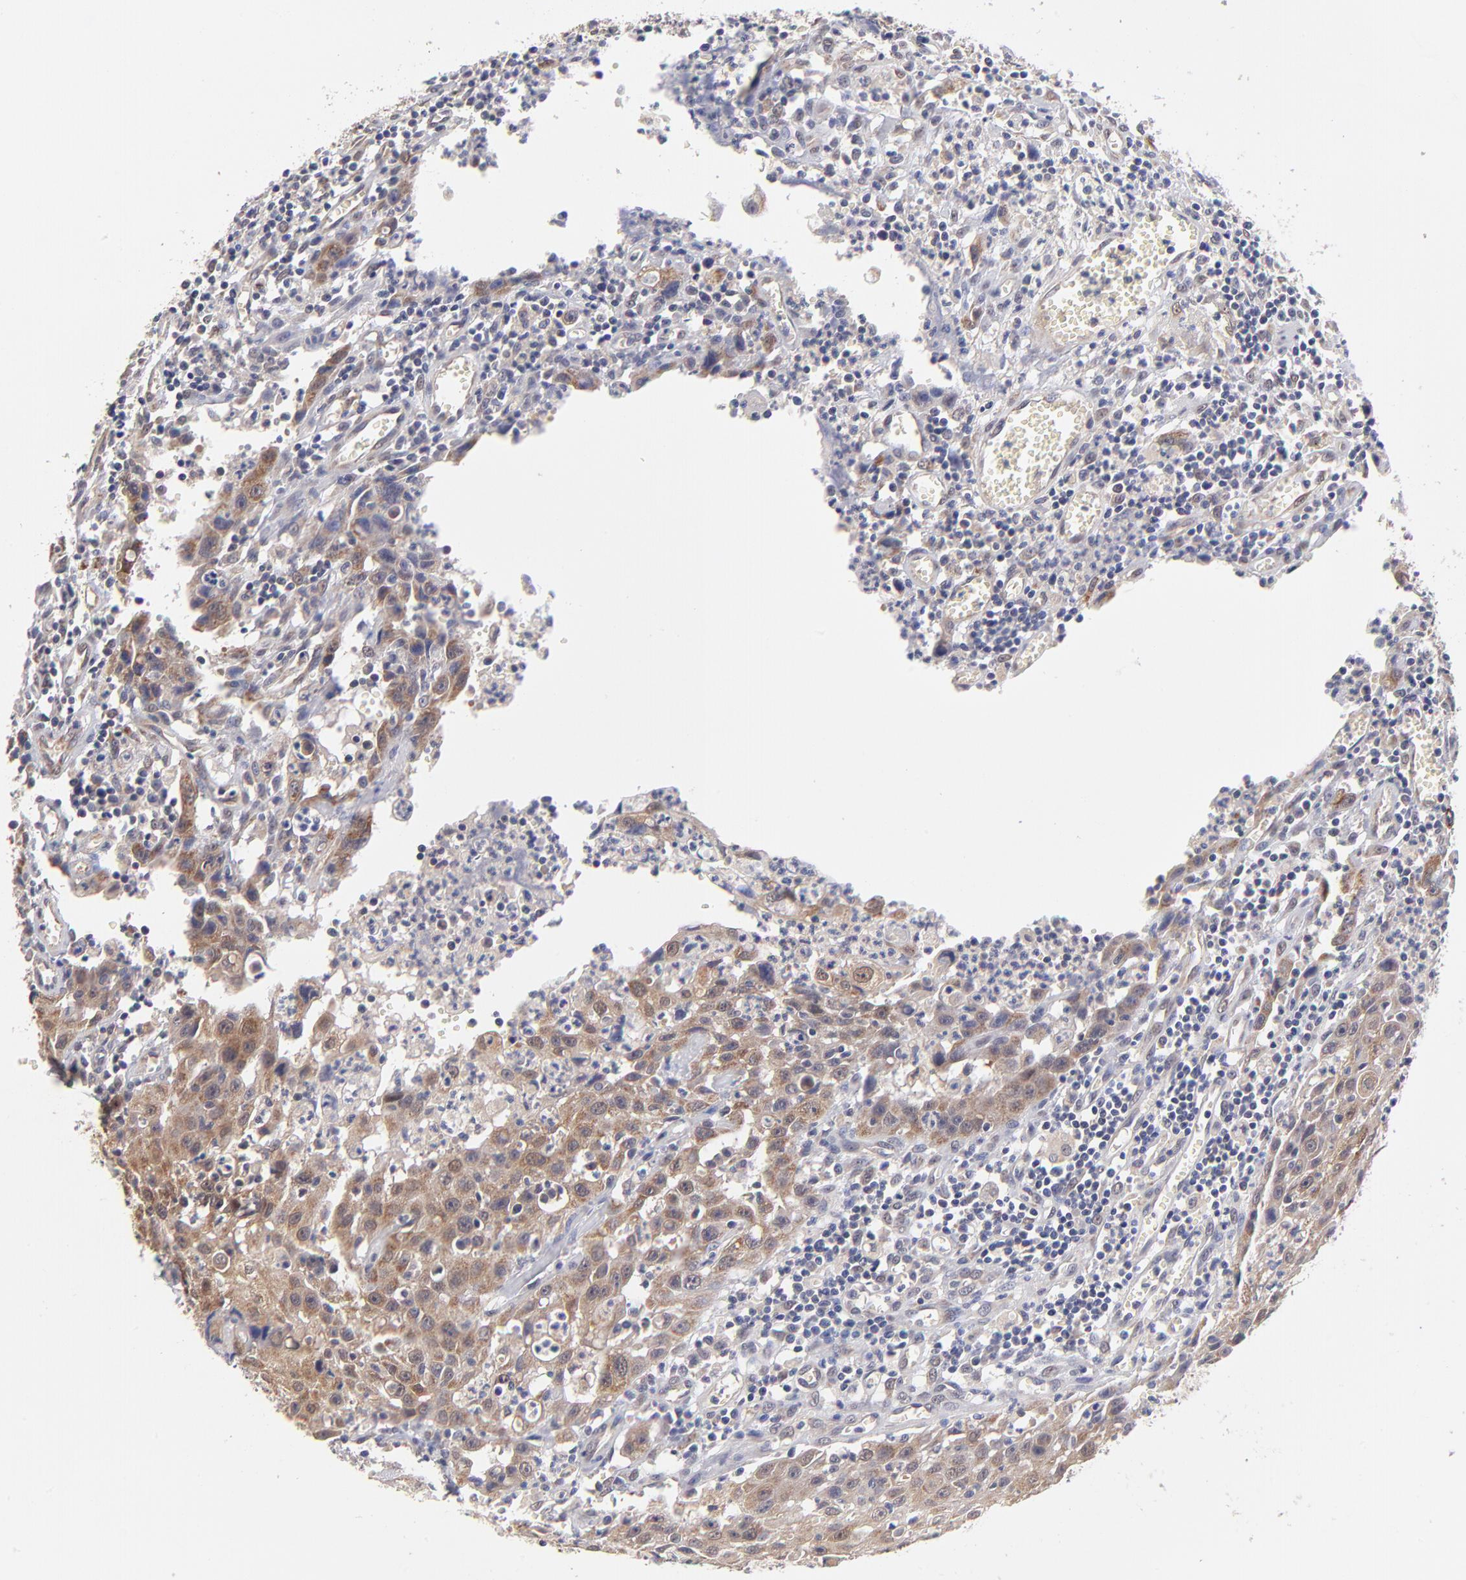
{"staining": {"intensity": "moderate", "quantity": ">75%", "location": "cytoplasmic/membranous"}, "tissue": "urothelial cancer", "cell_type": "Tumor cells", "image_type": "cancer", "snomed": [{"axis": "morphology", "description": "Urothelial carcinoma, High grade"}, {"axis": "topography", "description": "Urinary bladder"}], "caption": "Human urothelial cancer stained with a protein marker demonstrates moderate staining in tumor cells.", "gene": "UBE2H", "patient": {"sex": "male", "age": 66}}